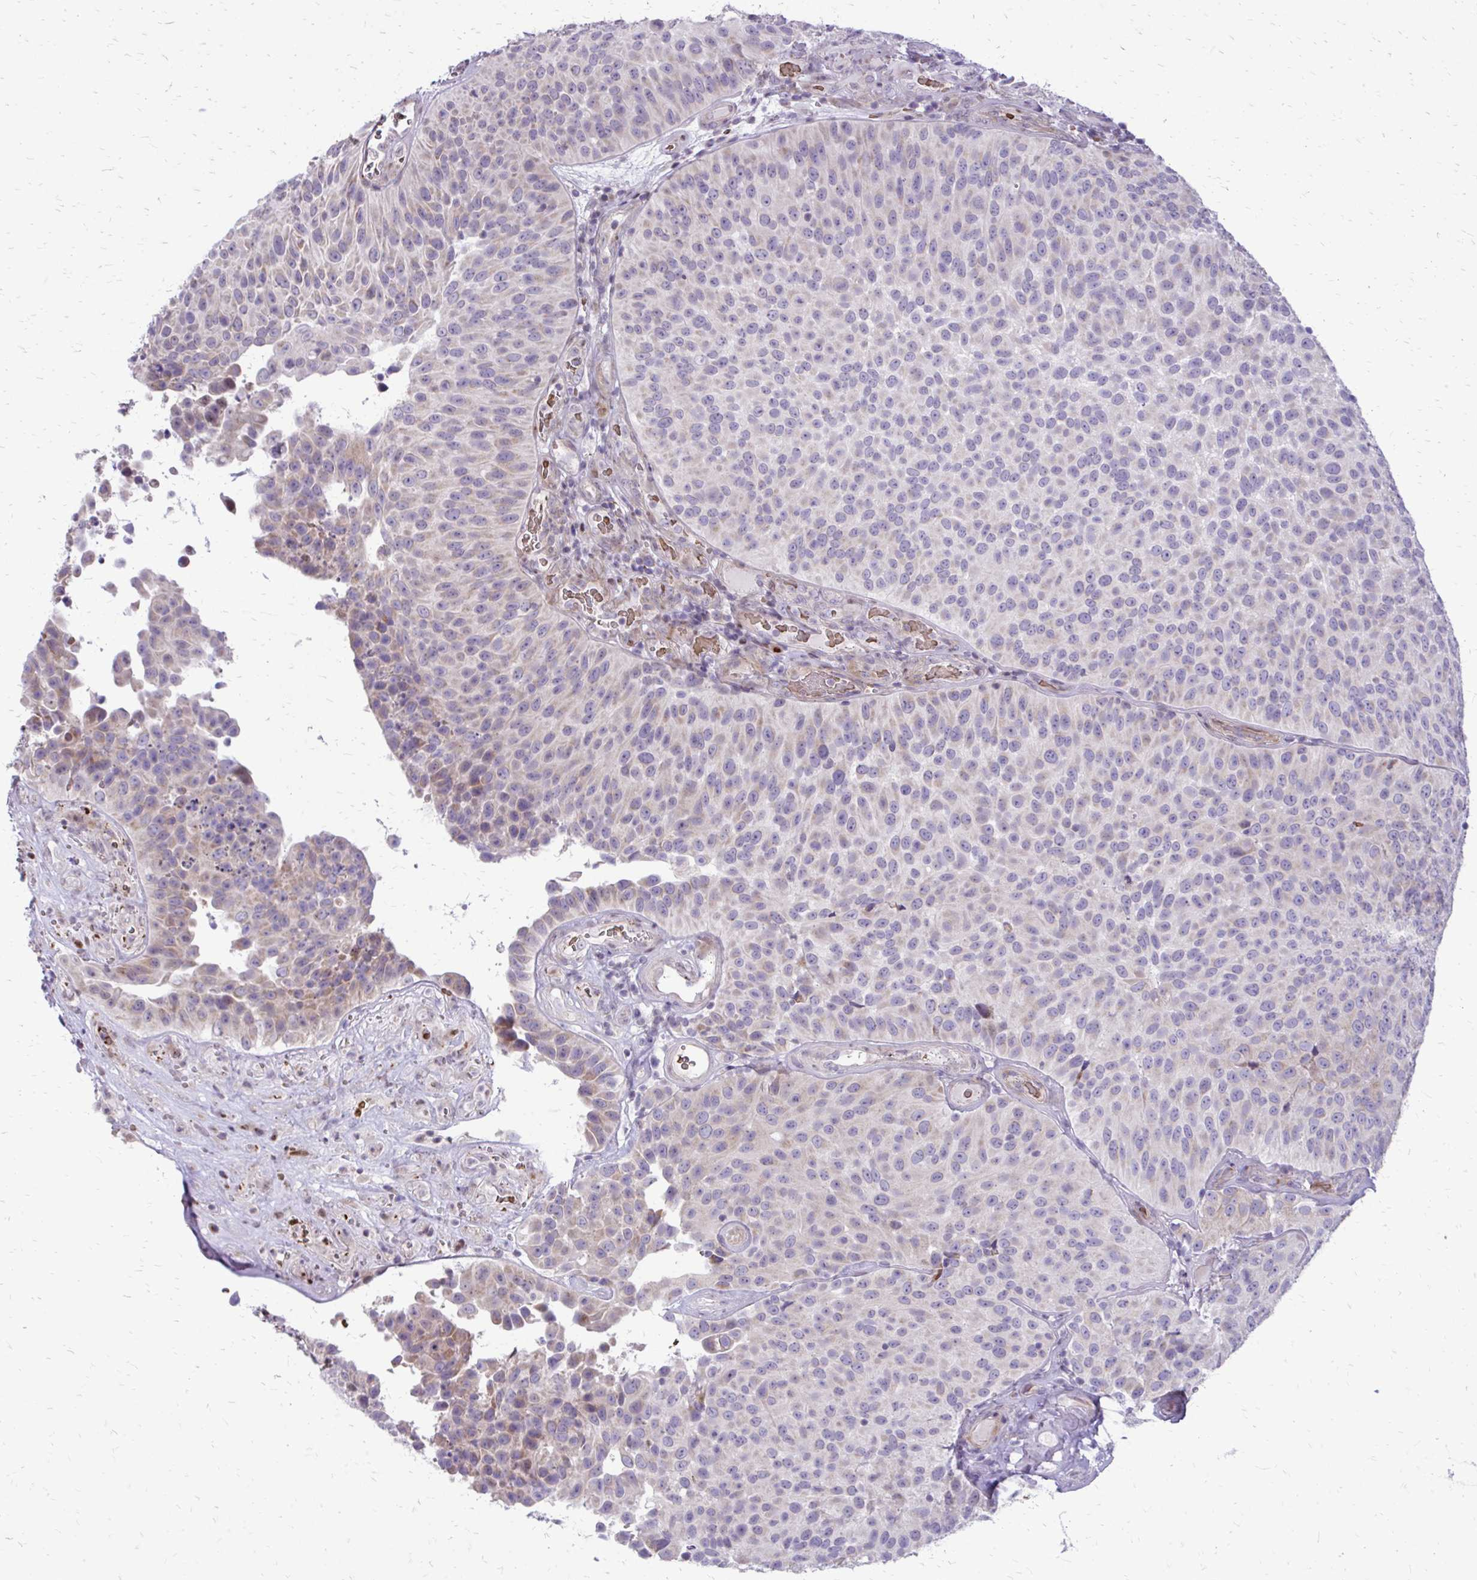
{"staining": {"intensity": "negative", "quantity": "none", "location": "none"}, "tissue": "urothelial cancer", "cell_type": "Tumor cells", "image_type": "cancer", "snomed": [{"axis": "morphology", "description": "Urothelial carcinoma, Low grade"}, {"axis": "topography", "description": "Urinary bladder"}], "caption": "Immunohistochemistry micrograph of human urothelial cancer stained for a protein (brown), which displays no staining in tumor cells.", "gene": "FUNDC2", "patient": {"sex": "male", "age": 76}}